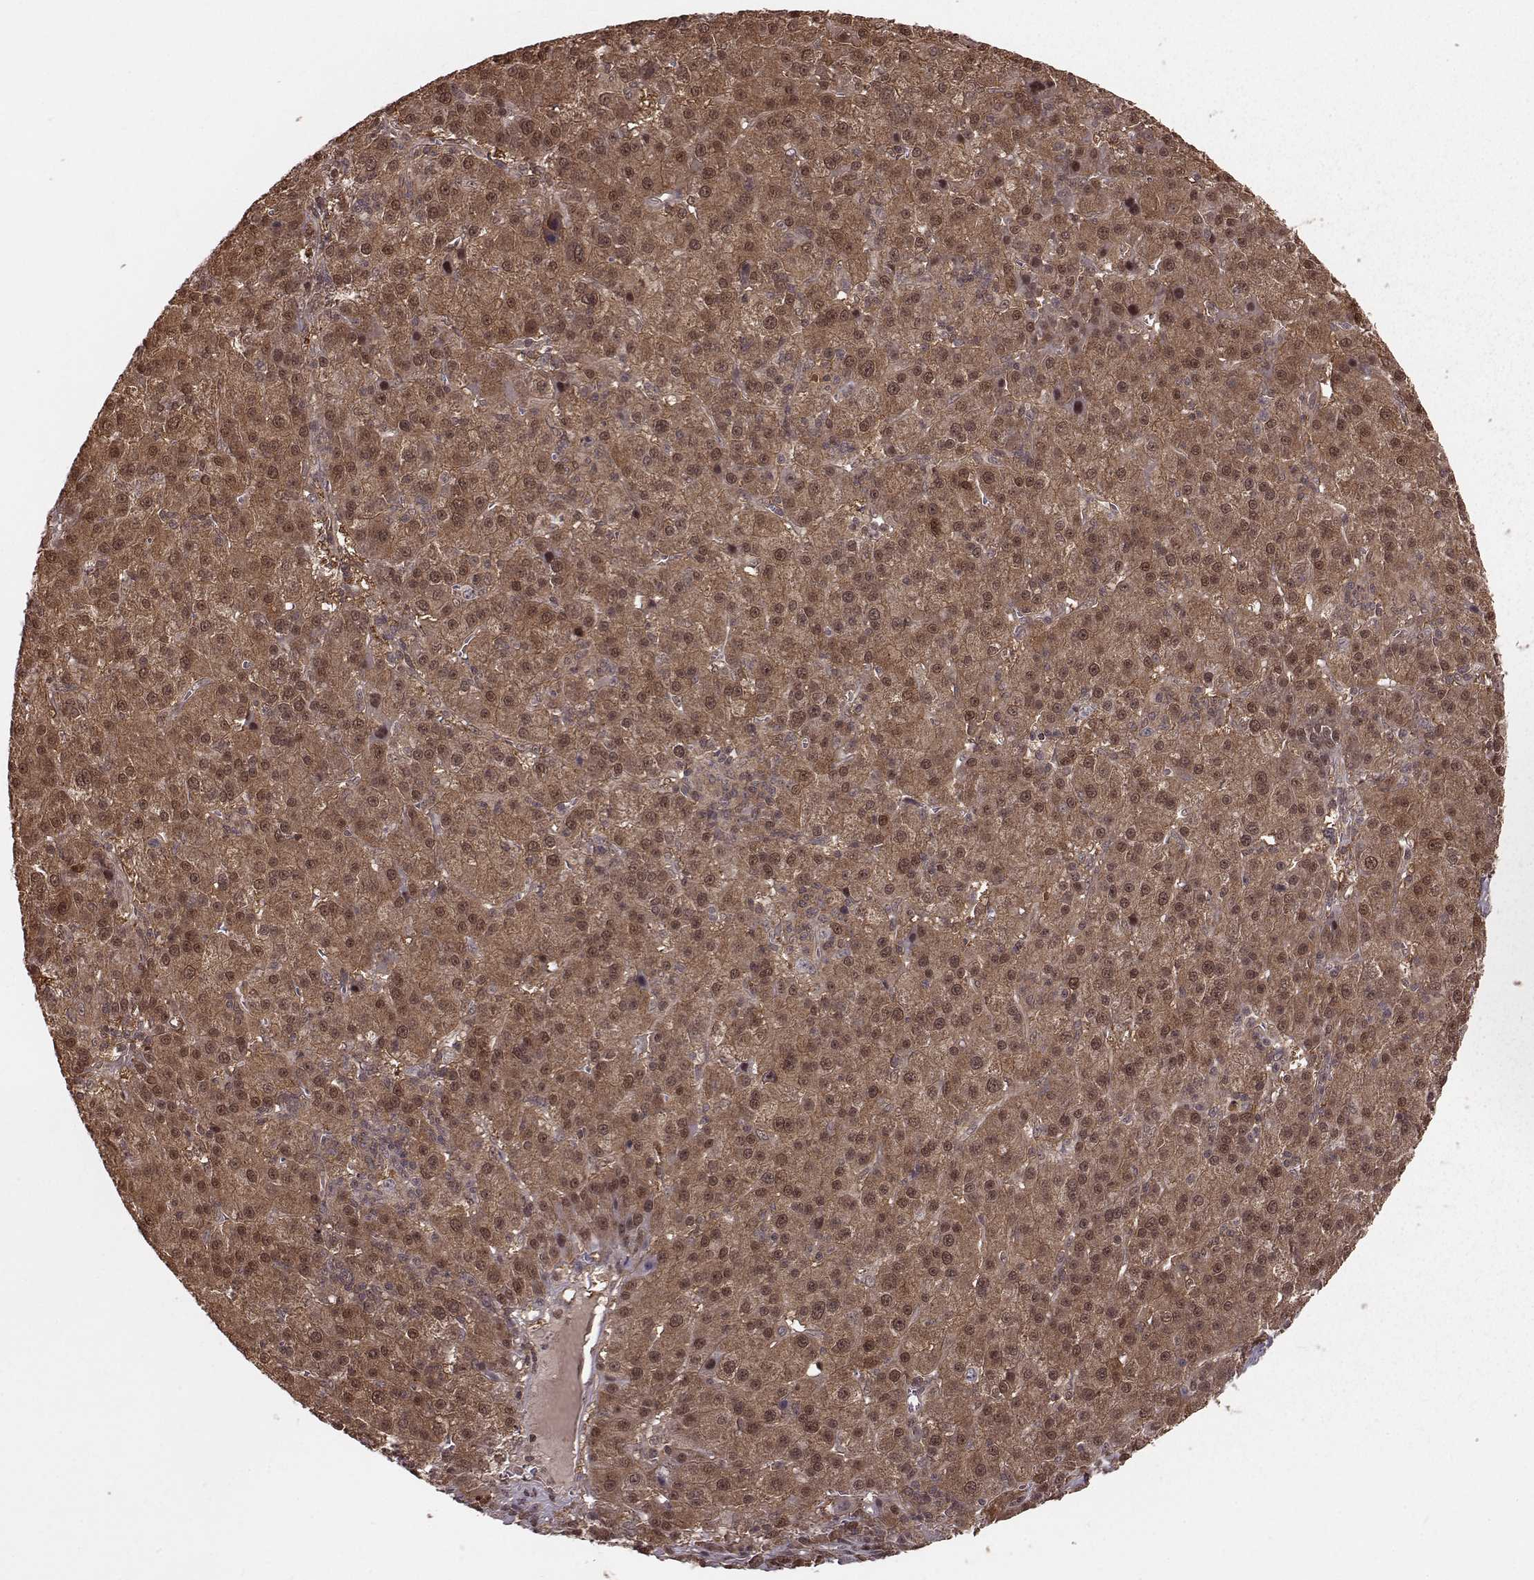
{"staining": {"intensity": "moderate", "quantity": ">75%", "location": "cytoplasmic/membranous,nuclear"}, "tissue": "liver cancer", "cell_type": "Tumor cells", "image_type": "cancer", "snomed": [{"axis": "morphology", "description": "Carcinoma, Hepatocellular, NOS"}, {"axis": "topography", "description": "Liver"}], "caption": "Liver cancer (hepatocellular carcinoma) was stained to show a protein in brown. There is medium levels of moderate cytoplasmic/membranous and nuclear expression in about >75% of tumor cells.", "gene": "GSS", "patient": {"sex": "female", "age": 60}}